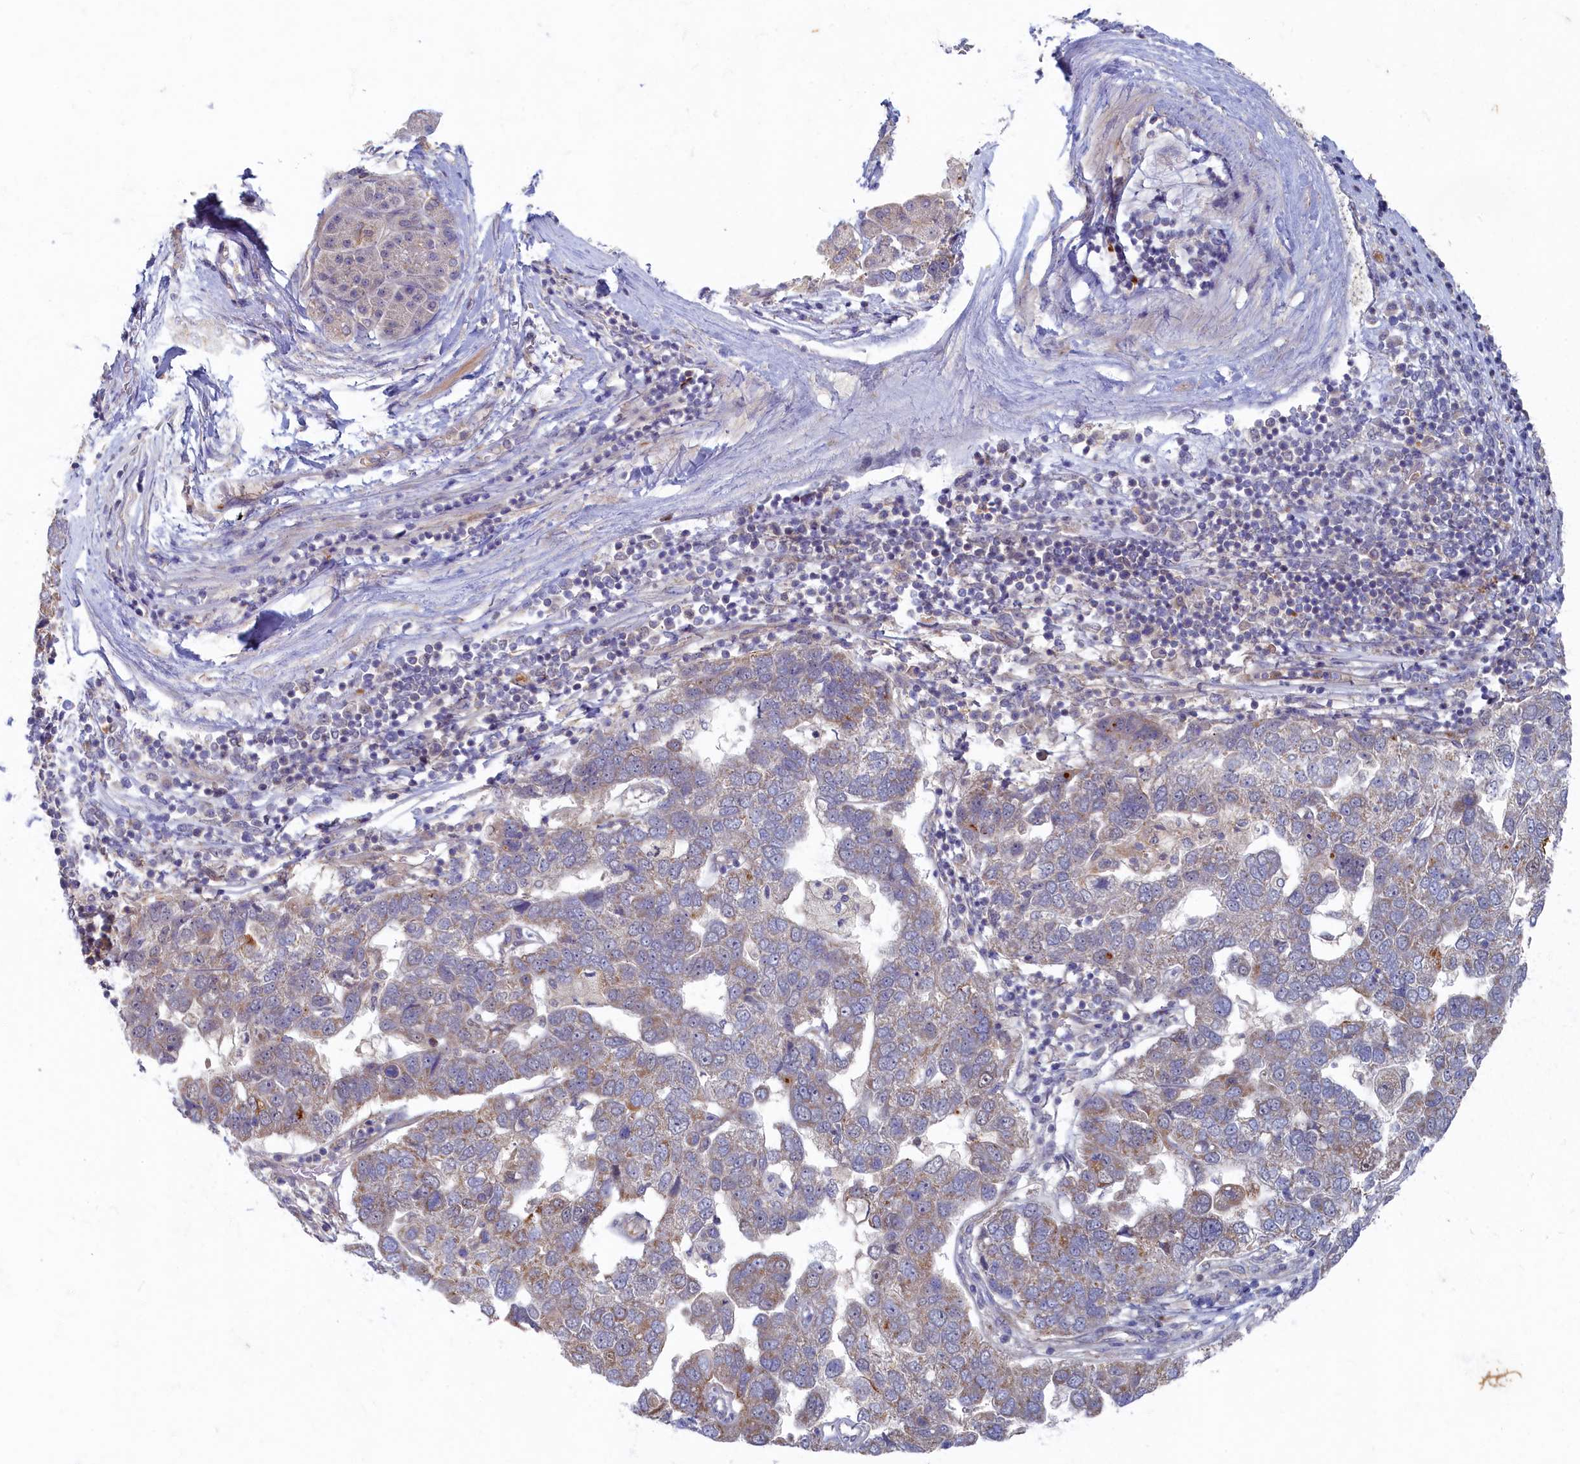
{"staining": {"intensity": "weak", "quantity": "<25%", "location": "cytoplasmic/membranous"}, "tissue": "pancreatic cancer", "cell_type": "Tumor cells", "image_type": "cancer", "snomed": [{"axis": "morphology", "description": "Adenocarcinoma, NOS"}, {"axis": "topography", "description": "Pancreas"}], "caption": "Immunohistochemistry of pancreatic cancer shows no staining in tumor cells. (Brightfield microscopy of DAB (3,3'-diaminobenzidine) immunohistochemistry (IHC) at high magnification).", "gene": "WDR59", "patient": {"sex": "female", "age": 61}}